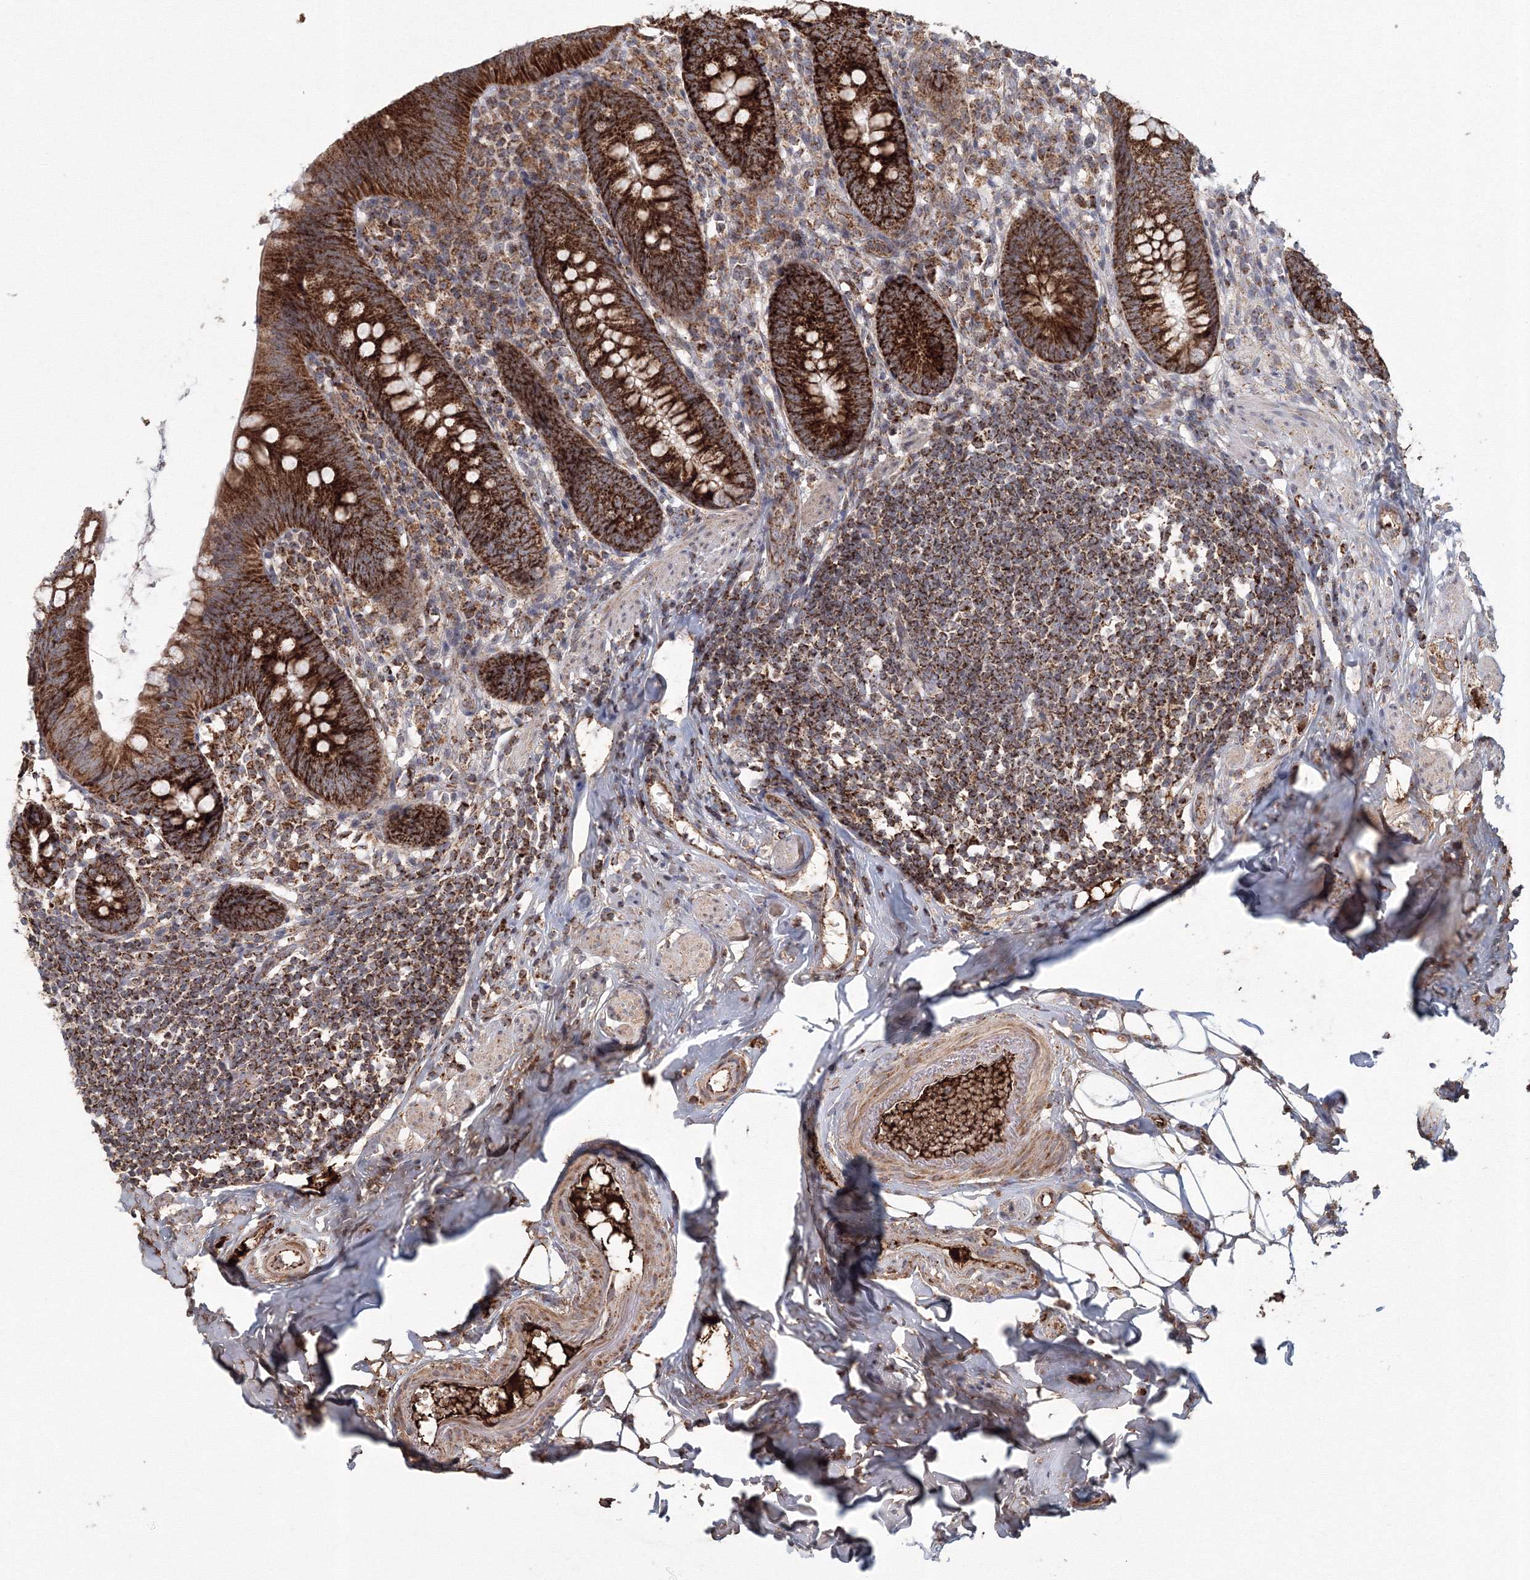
{"staining": {"intensity": "strong", "quantity": ">75%", "location": "cytoplasmic/membranous"}, "tissue": "appendix", "cell_type": "Glandular cells", "image_type": "normal", "snomed": [{"axis": "morphology", "description": "Normal tissue, NOS"}, {"axis": "topography", "description": "Appendix"}], "caption": "This histopathology image demonstrates immunohistochemistry staining of unremarkable appendix, with high strong cytoplasmic/membranous positivity in approximately >75% of glandular cells.", "gene": "GRPEL1", "patient": {"sex": "female", "age": 62}}